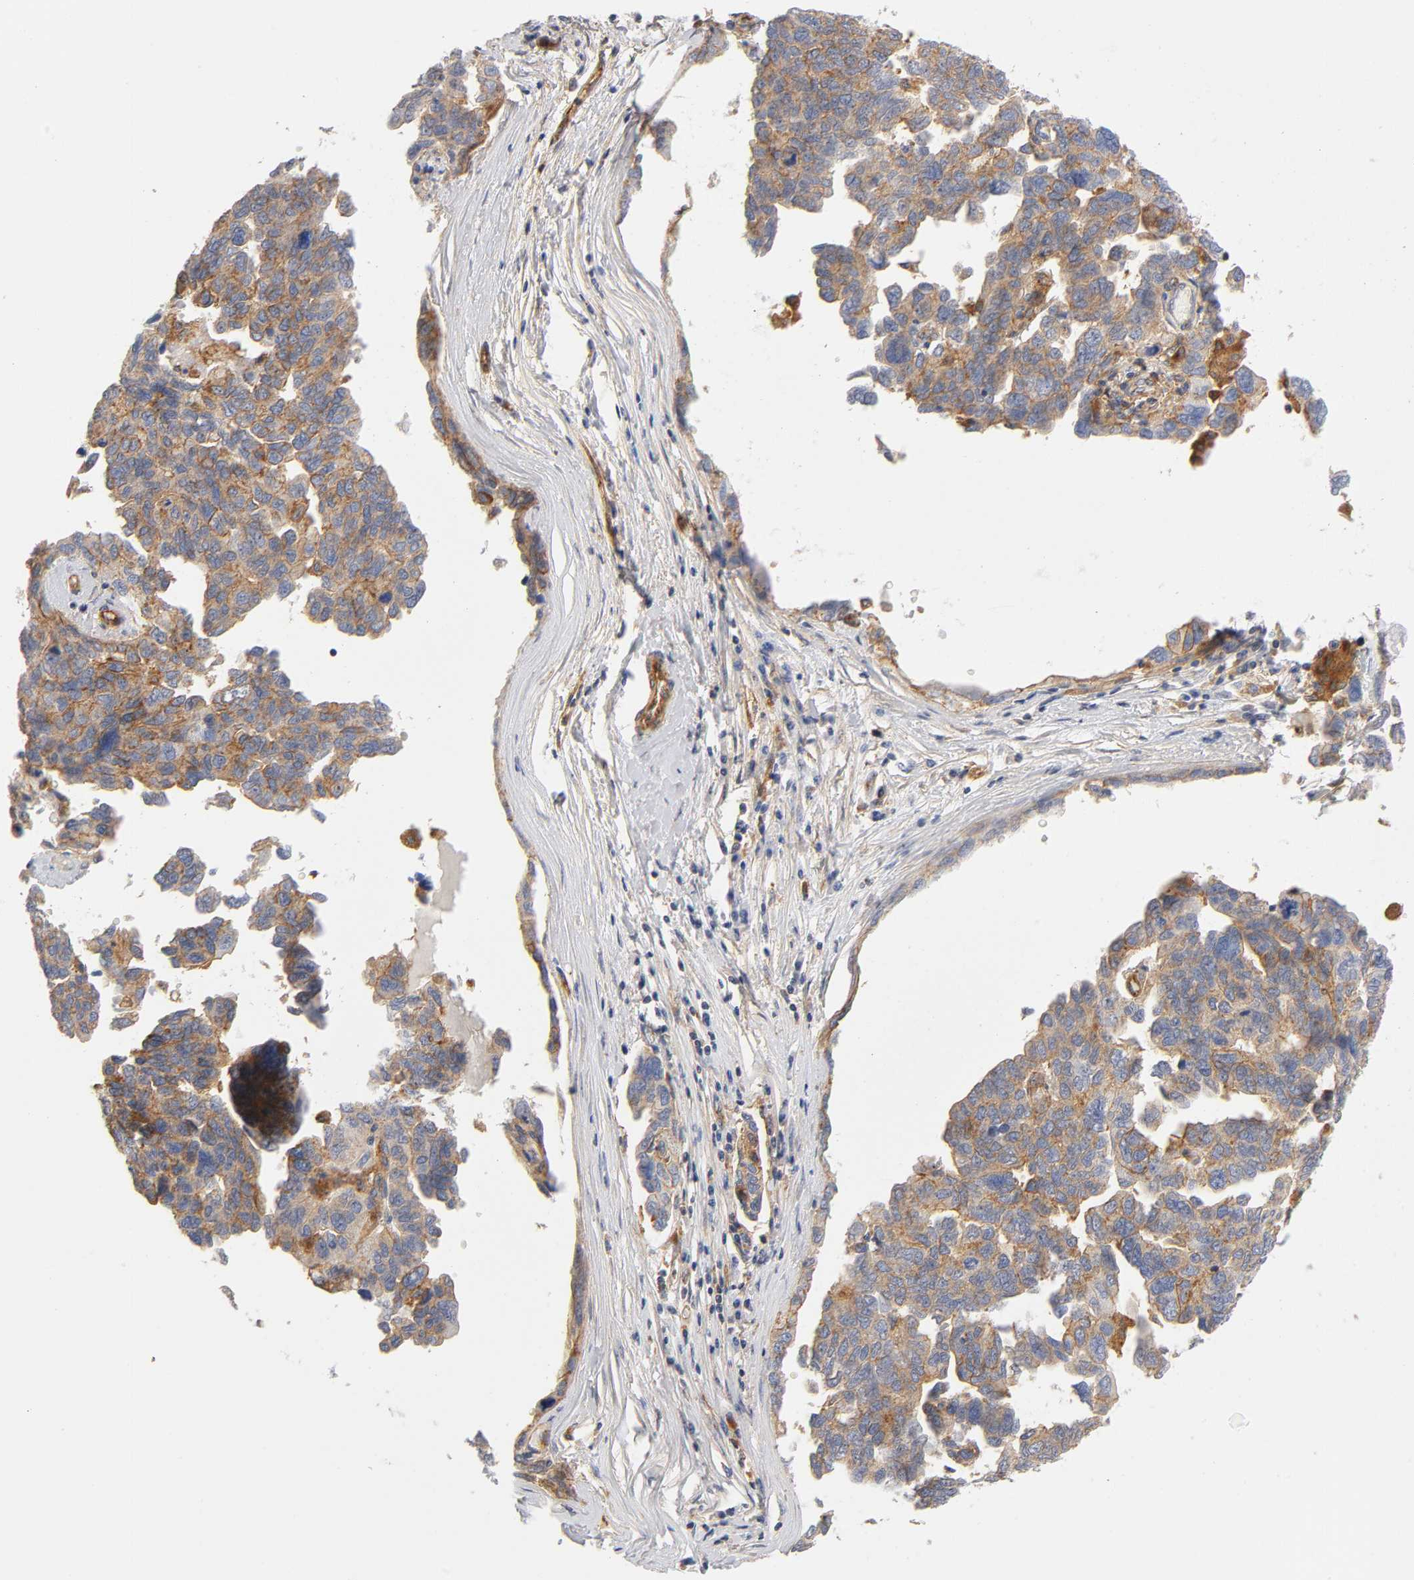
{"staining": {"intensity": "moderate", "quantity": ">75%", "location": "cytoplasmic/membranous"}, "tissue": "ovarian cancer", "cell_type": "Tumor cells", "image_type": "cancer", "snomed": [{"axis": "morphology", "description": "Cystadenocarcinoma, serous, NOS"}, {"axis": "topography", "description": "Ovary"}], "caption": "High-magnification brightfield microscopy of ovarian cancer stained with DAB (3,3'-diaminobenzidine) (brown) and counterstained with hematoxylin (blue). tumor cells exhibit moderate cytoplasmic/membranous positivity is present in about>75% of cells.", "gene": "PLD1", "patient": {"sex": "female", "age": 64}}